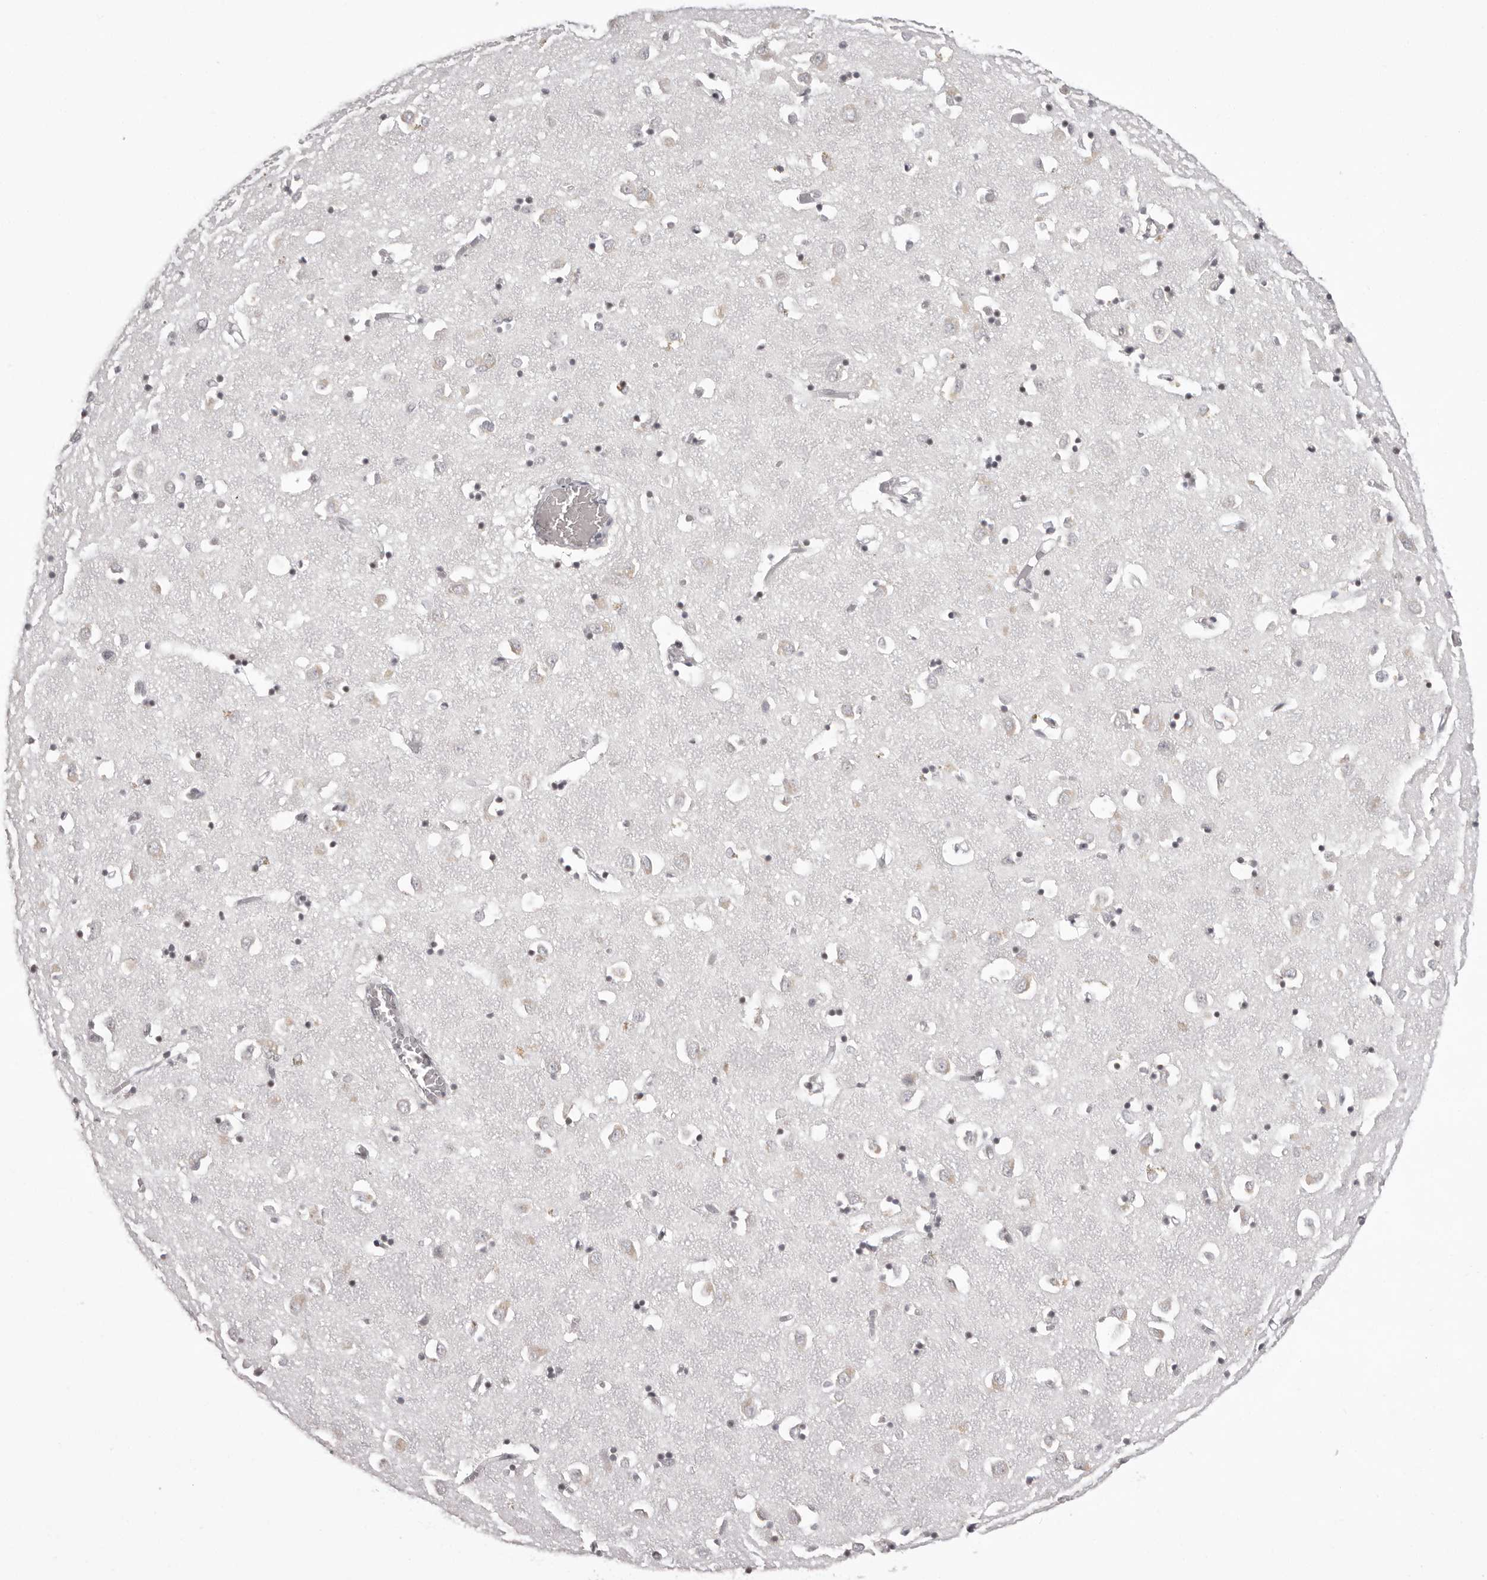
{"staining": {"intensity": "negative", "quantity": "none", "location": "none"}, "tissue": "caudate", "cell_type": "Glial cells", "image_type": "normal", "snomed": [{"axis": "morphology", "description": "Normal tissue, NOS"}, {"axis": "topography", "description": "Lateral ventricle wall"}], "caption": "The immunohistochemistry (IHC) image has no significant staining in glial cells of caudate.", "gene": "C8orf74", "patient": {"sex": "male", "age": 70}}